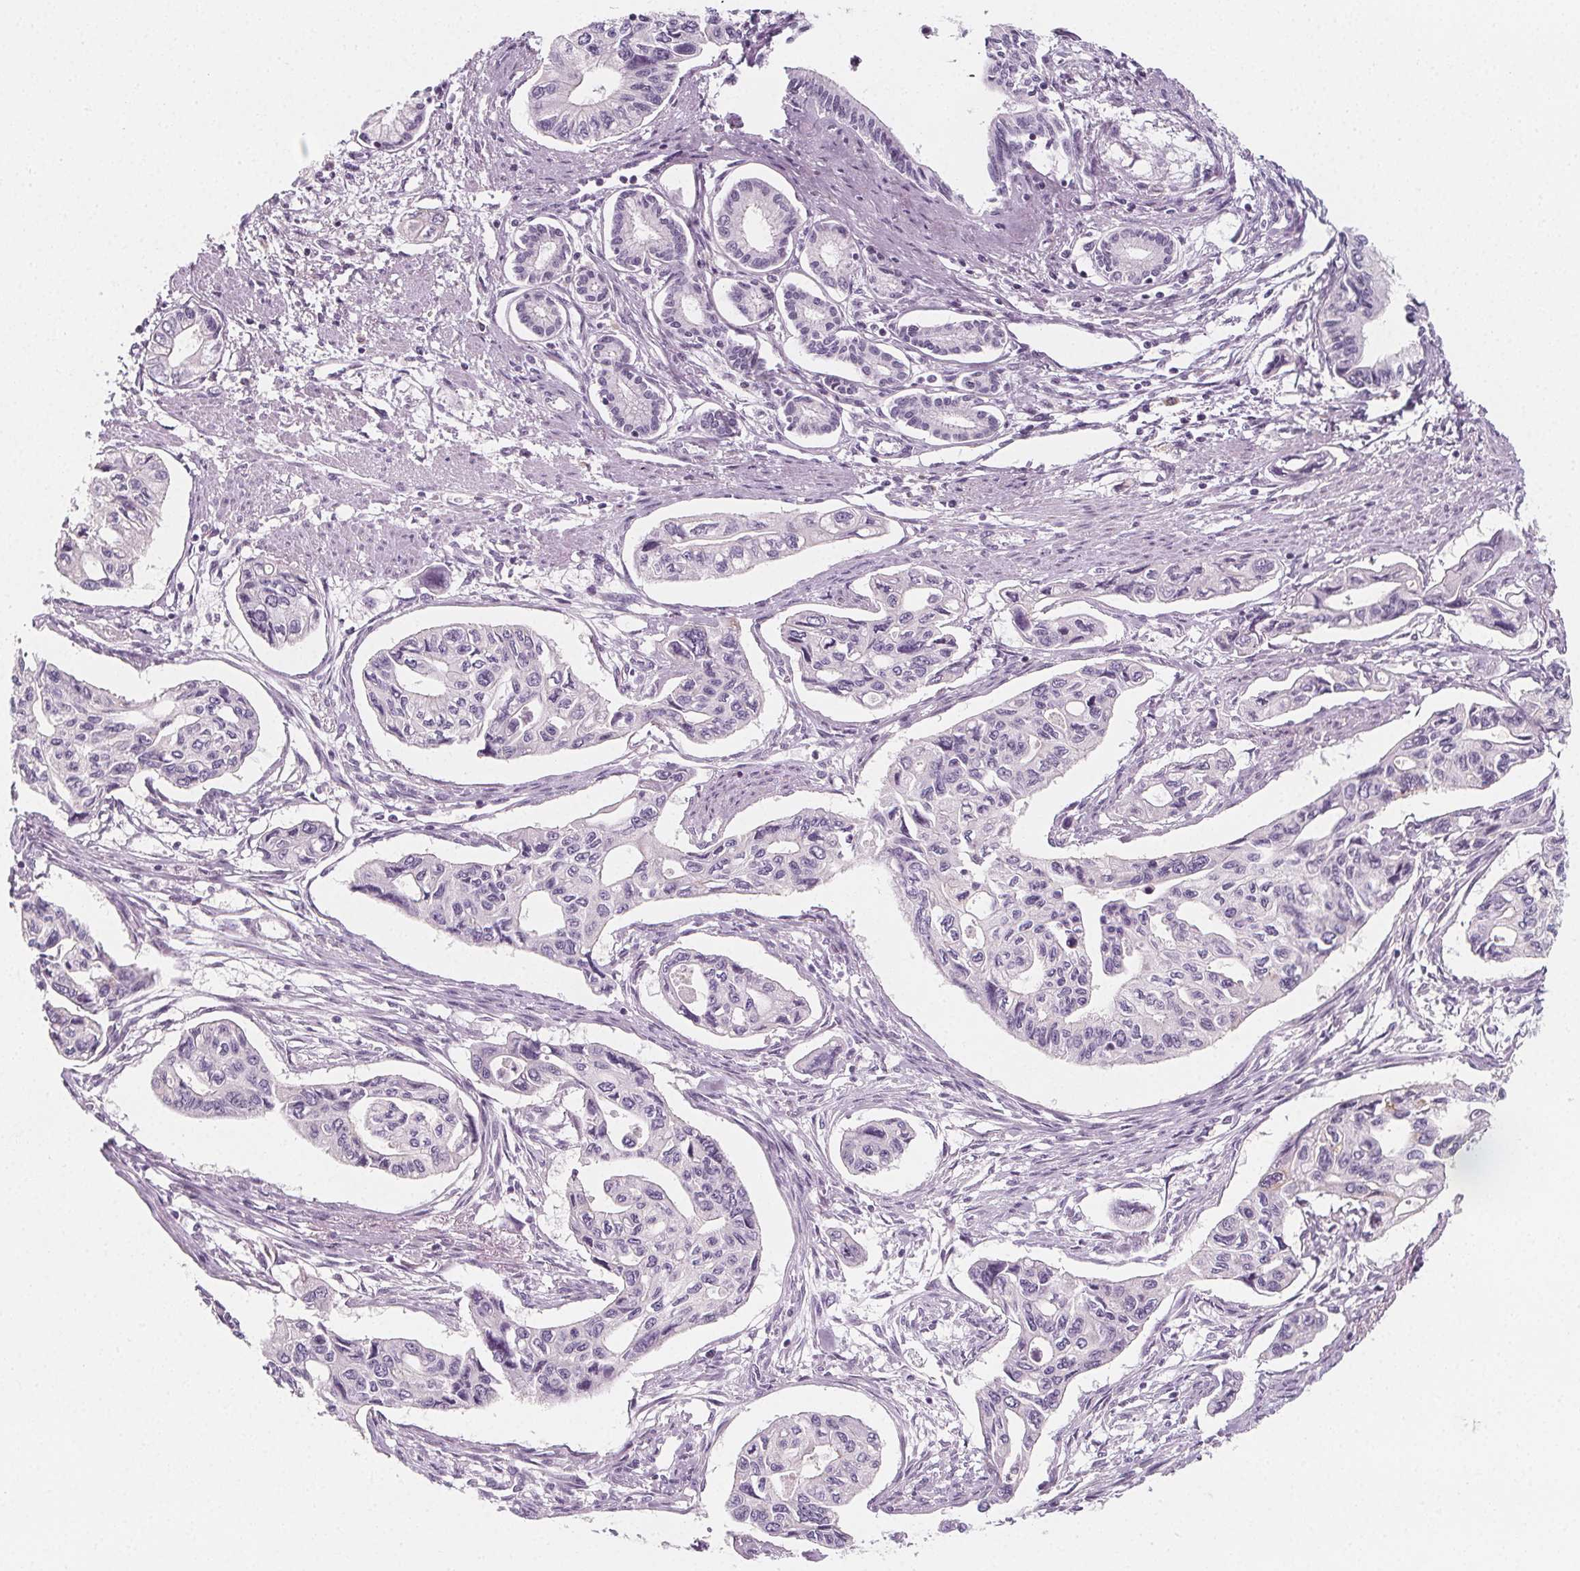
{"staining": {"intensity": "negative", "quantity": "none", "location": "none"}, "tissue": "pancreatic cancer", "cell_type": "Tumor cells", "image_type": "cancer", "snomed": [{"axis": "morphology", "description": "Adenocarcinoma, NOS"}, {"axis": "topography", "description": "Pancreas"}], "caption": "This is a photomicrograph of immunohistochemistry staining of adenocarcinoma (pancreatic), which shows no positivity in tumor cells.", "gene": "IL17C", "patient": {"sex": "female", "age": 76}}